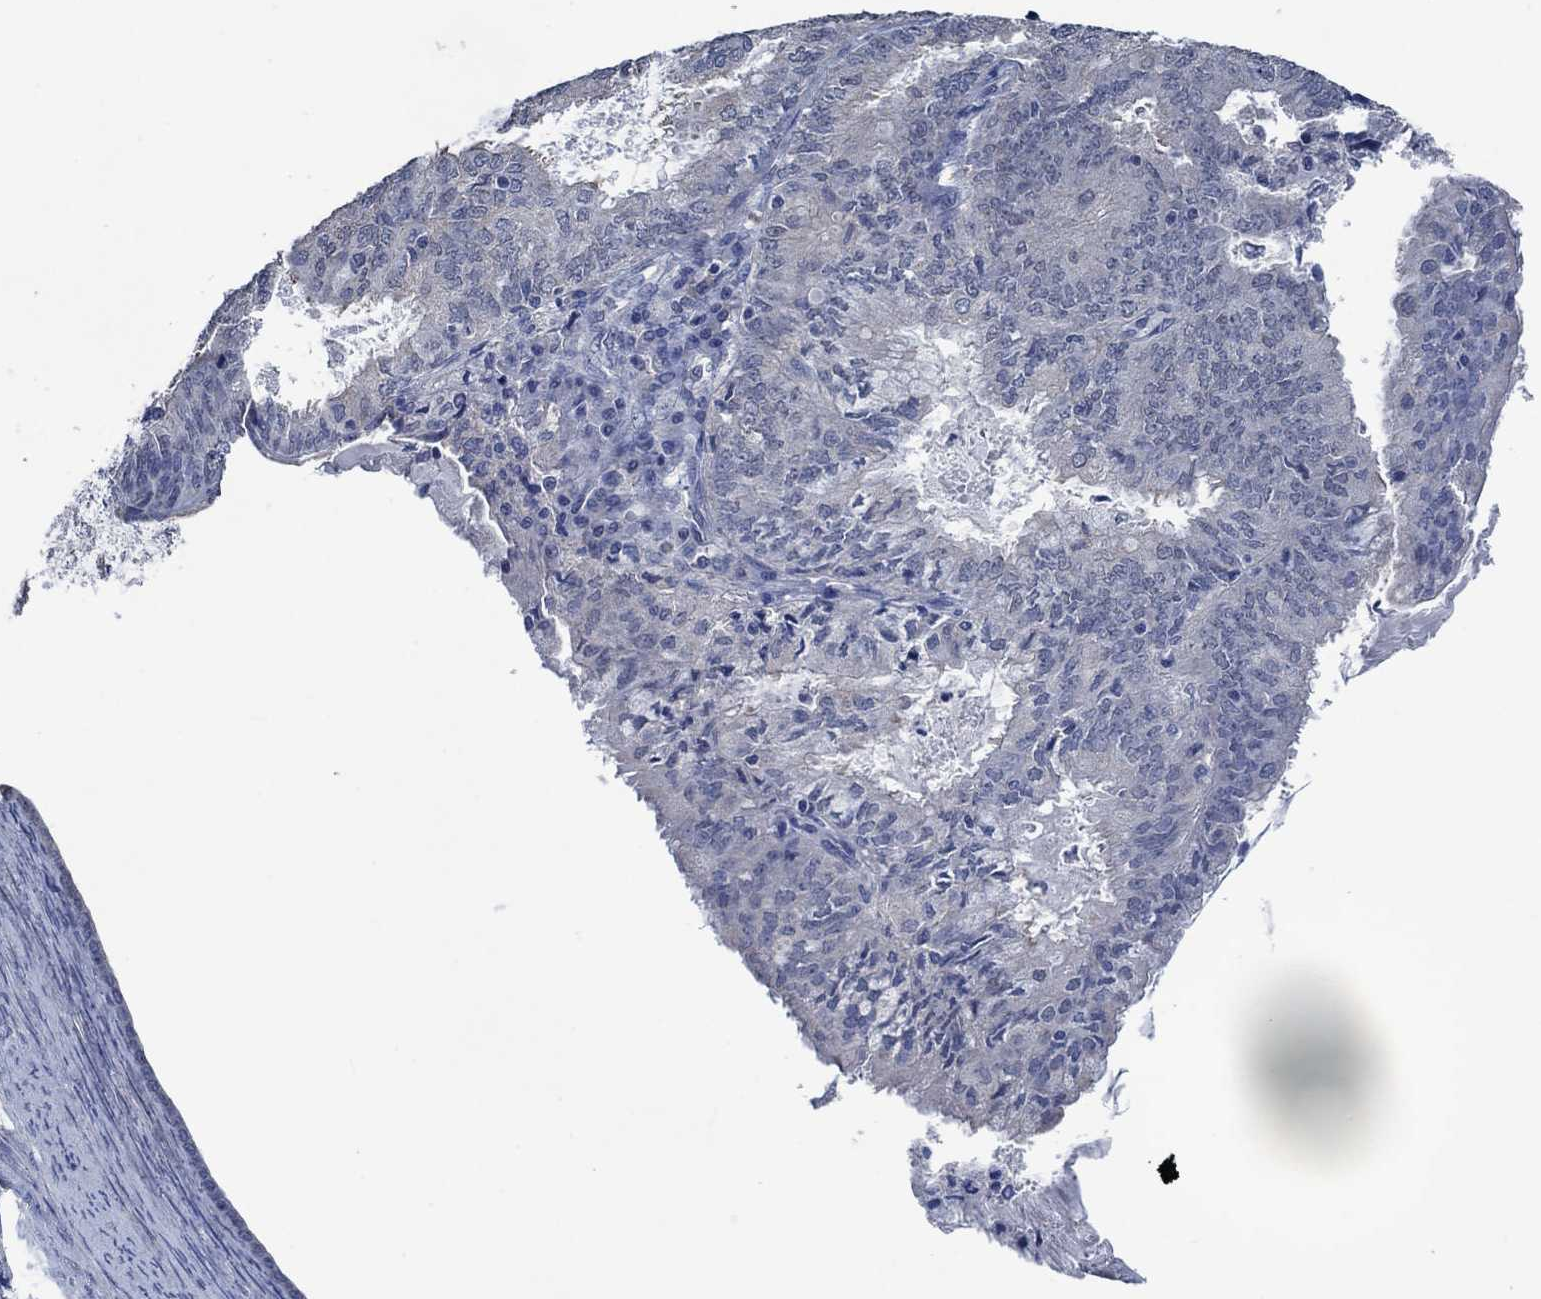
{"staining": {"intensity": "negative", "quantity": "none", "location": "none"}, "tissue": "endometrial cancer", "cell_type": "Tumor cells", "image_type": "cancer", "snomed": [{"axis": "morphology", "description": "Adenocarcinoma, NOS"}, {"axis": "topography", "description": "Endometrium"}], "caption": "This is an immunohistochemistry (IHC) image of endometrial adenocarcinoma. There is no expression in tumor cells.", "gene": "OBSCN", "patient": {"sex": "female", "age": 57}}